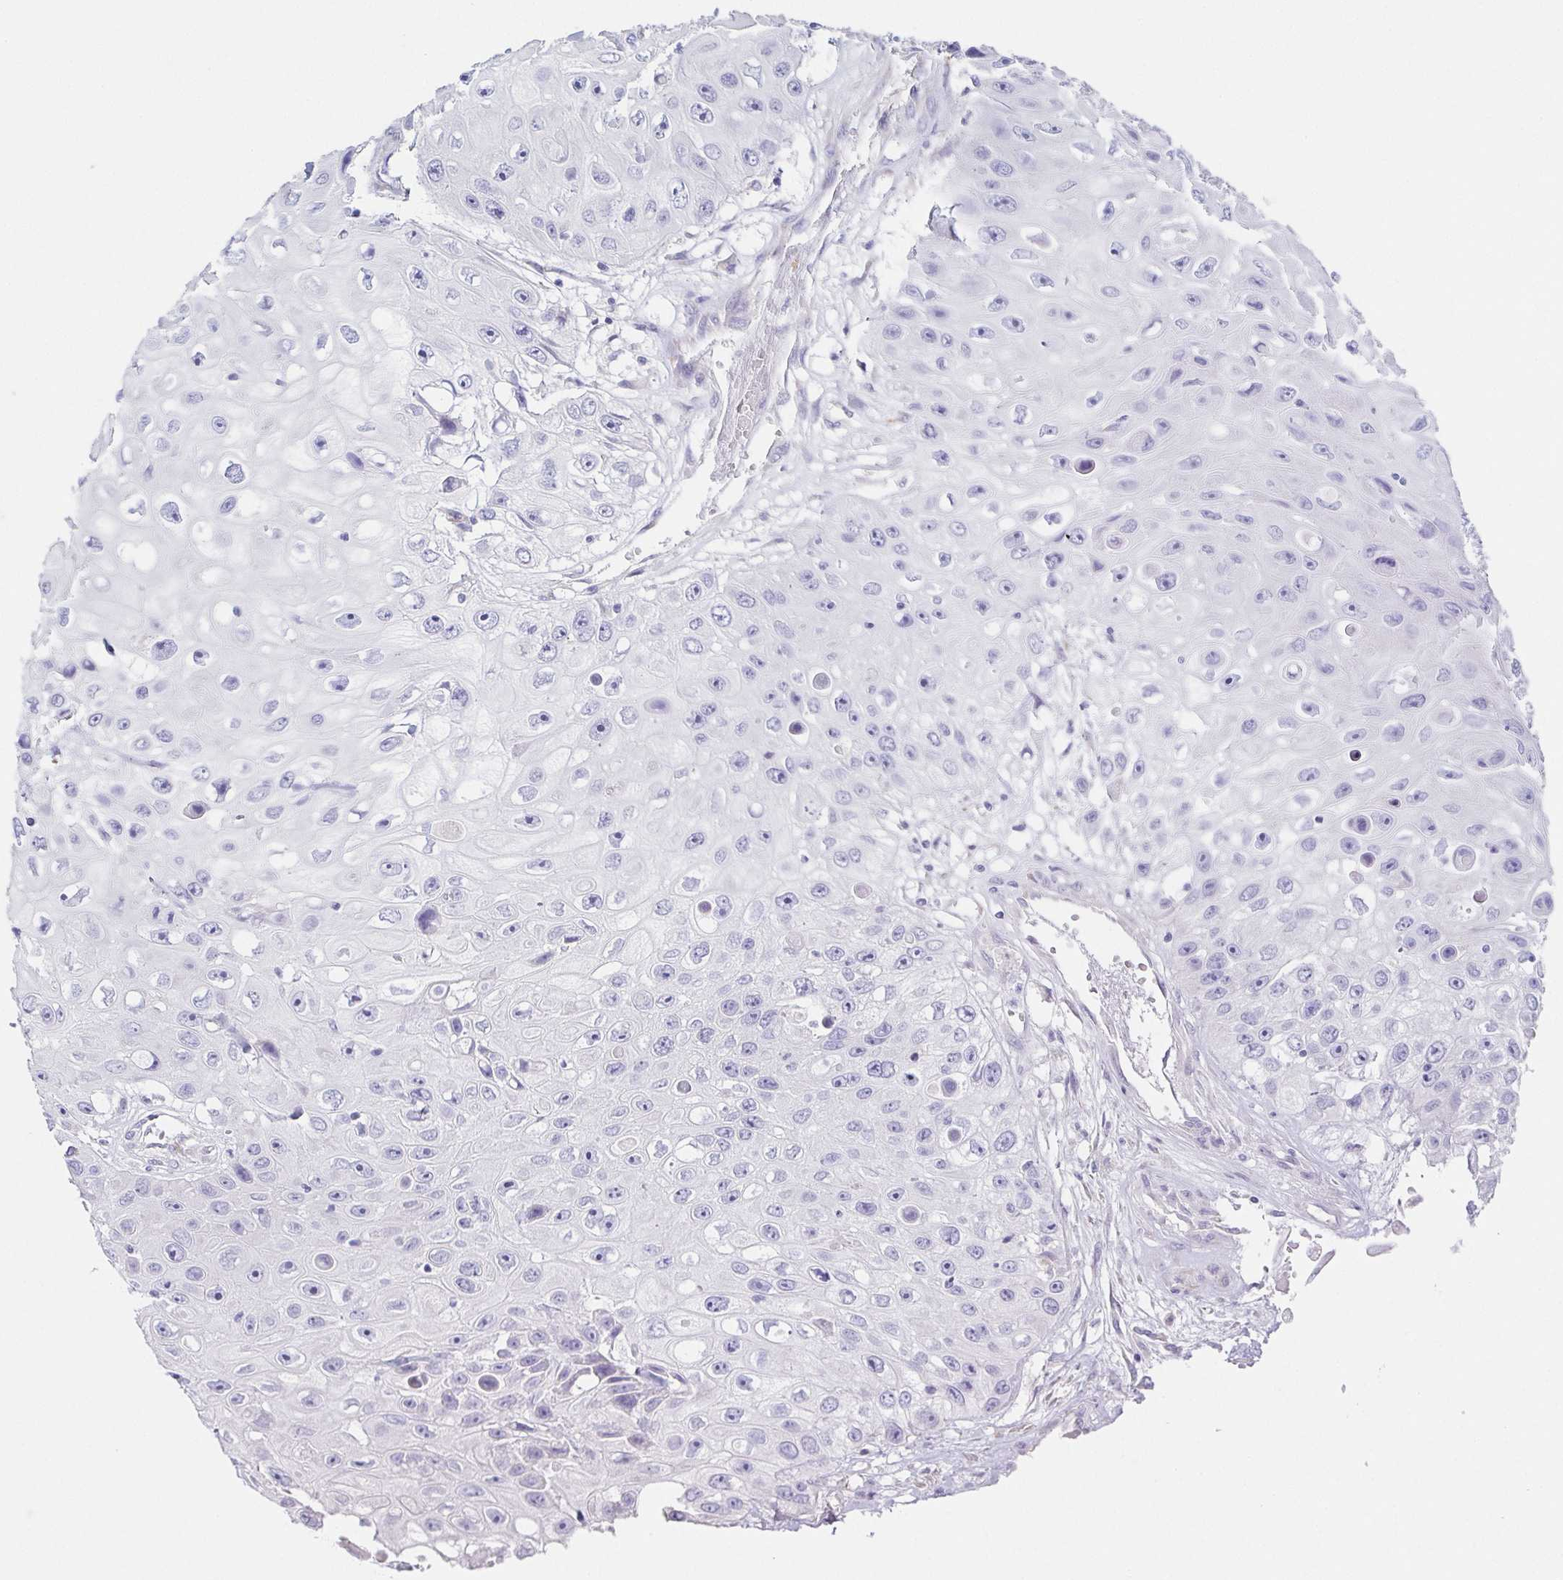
{"staining": {"intensity": "negative", "quantity": "none", "location": "none"}, "tissue": "skin cancer", "cell_type": "Tumor cells", "image_type": "cancer", "snomed": [{"axis": "morphology", "description": "Squamous cell carcinoma, NOS"}, {"axis": "topography", "description": "Skin"}], "caption": "Tumor cells show no significant expression in squamous cell carcinoma (skin).", "gene": "HDGFL1", "patient": {"sex": "male", "age": 82}}